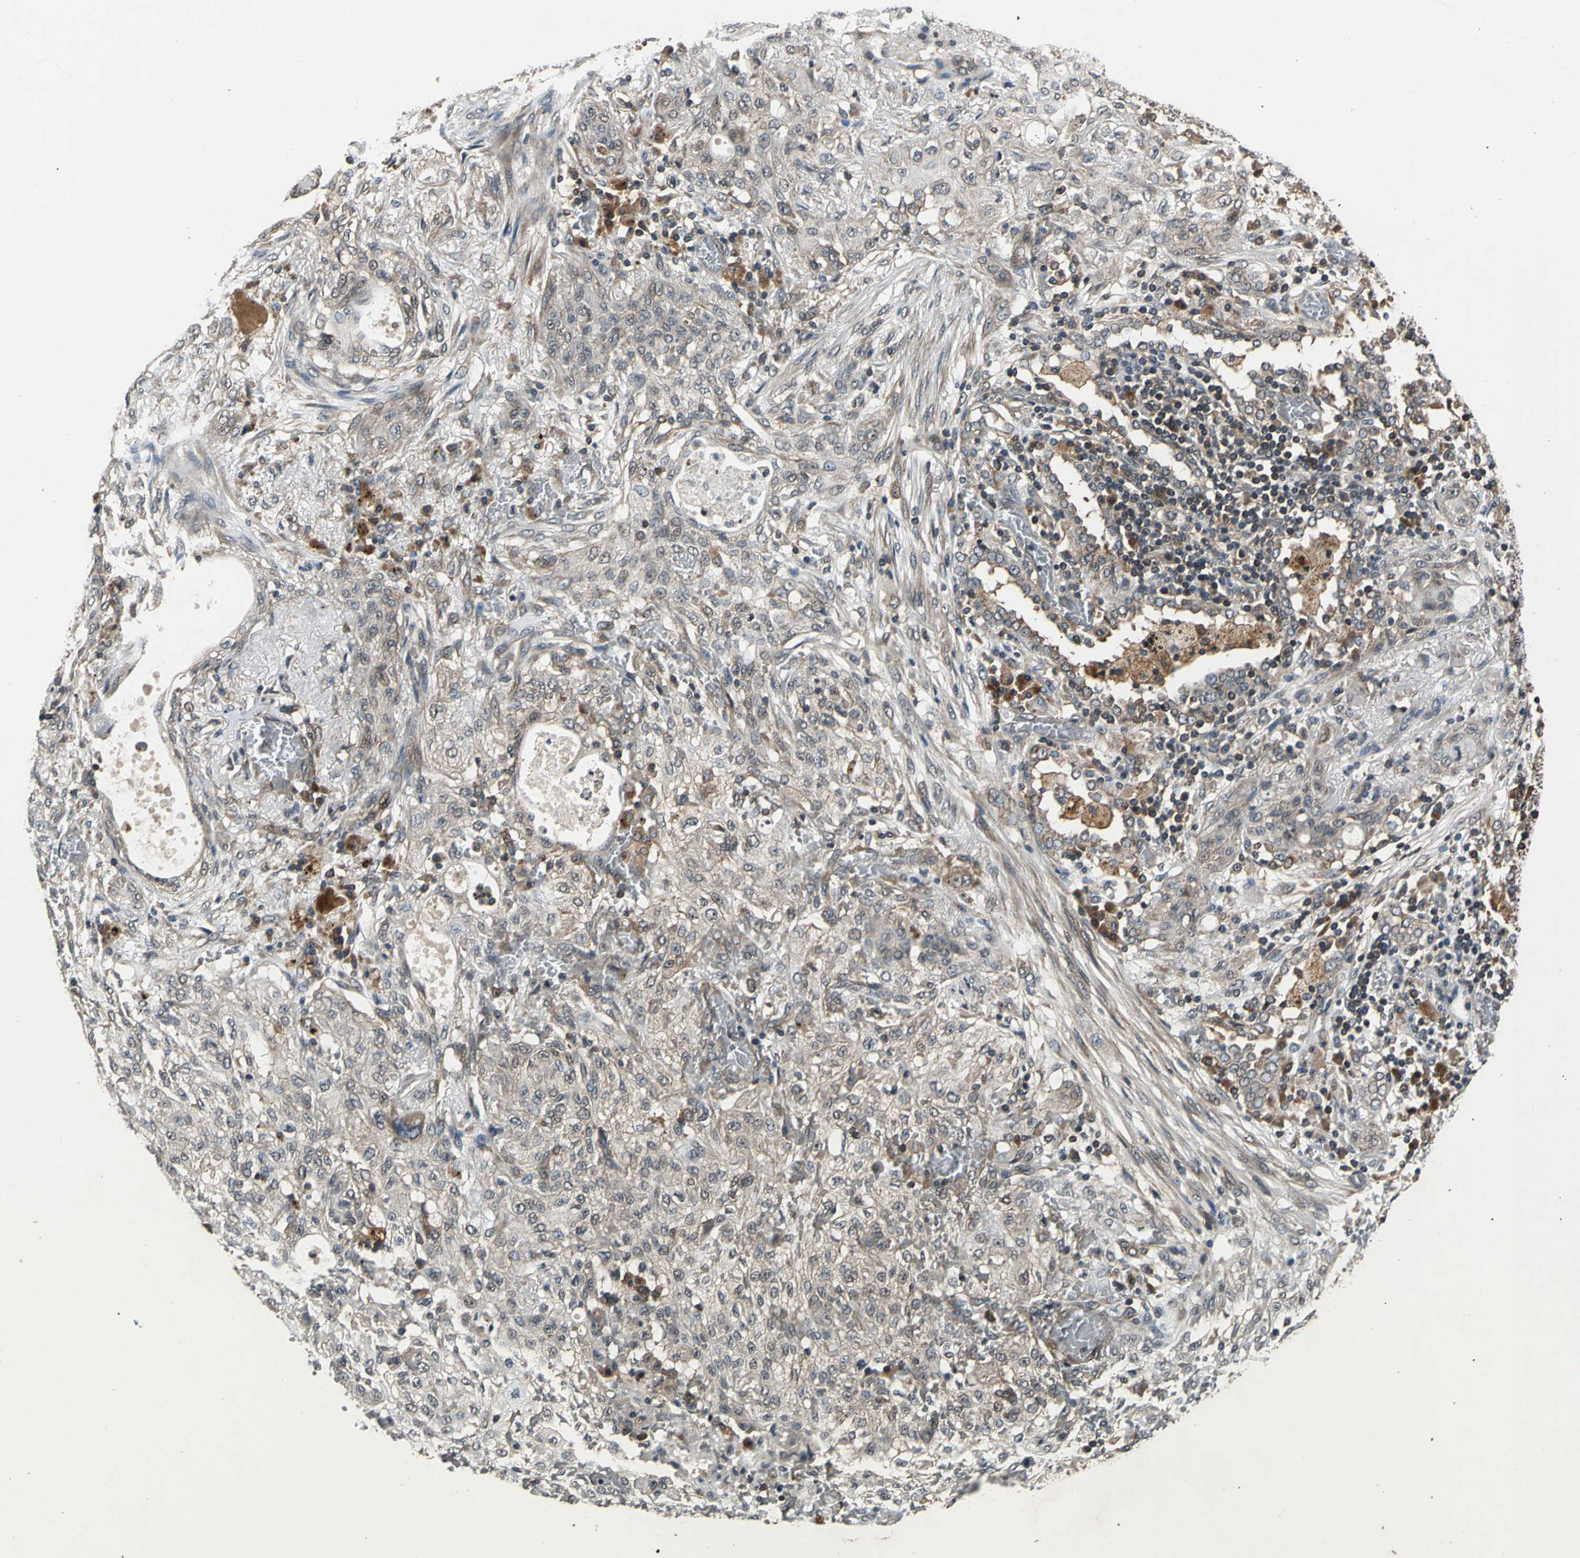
{"staining": {"intensity": "weak", "quantity": ">75%", "location": "cytoplasmic/membranous"}, "tissue": "lung cancer", "cell_type": "Tumor cells", "image_type": "cancer", "snomed": [{"axis": "morphology", "description": "Squamous cell carcinoma, NOS"}, {"axis": "topography", "description": "Lung"}], "caption": "Weak cytoplasmic/membranous protein positivity is identified in about >75% of tumor cells in lung cancer (squamous cell carcinoma). Using DAB (3,3'-diaminobenzidine) (brown) and hematoxylin (blue) stains, captured at high magnification using brightfield microscopy.", "gene": "EIF2B2", "patient": {"sex": "female", "age": 47}}